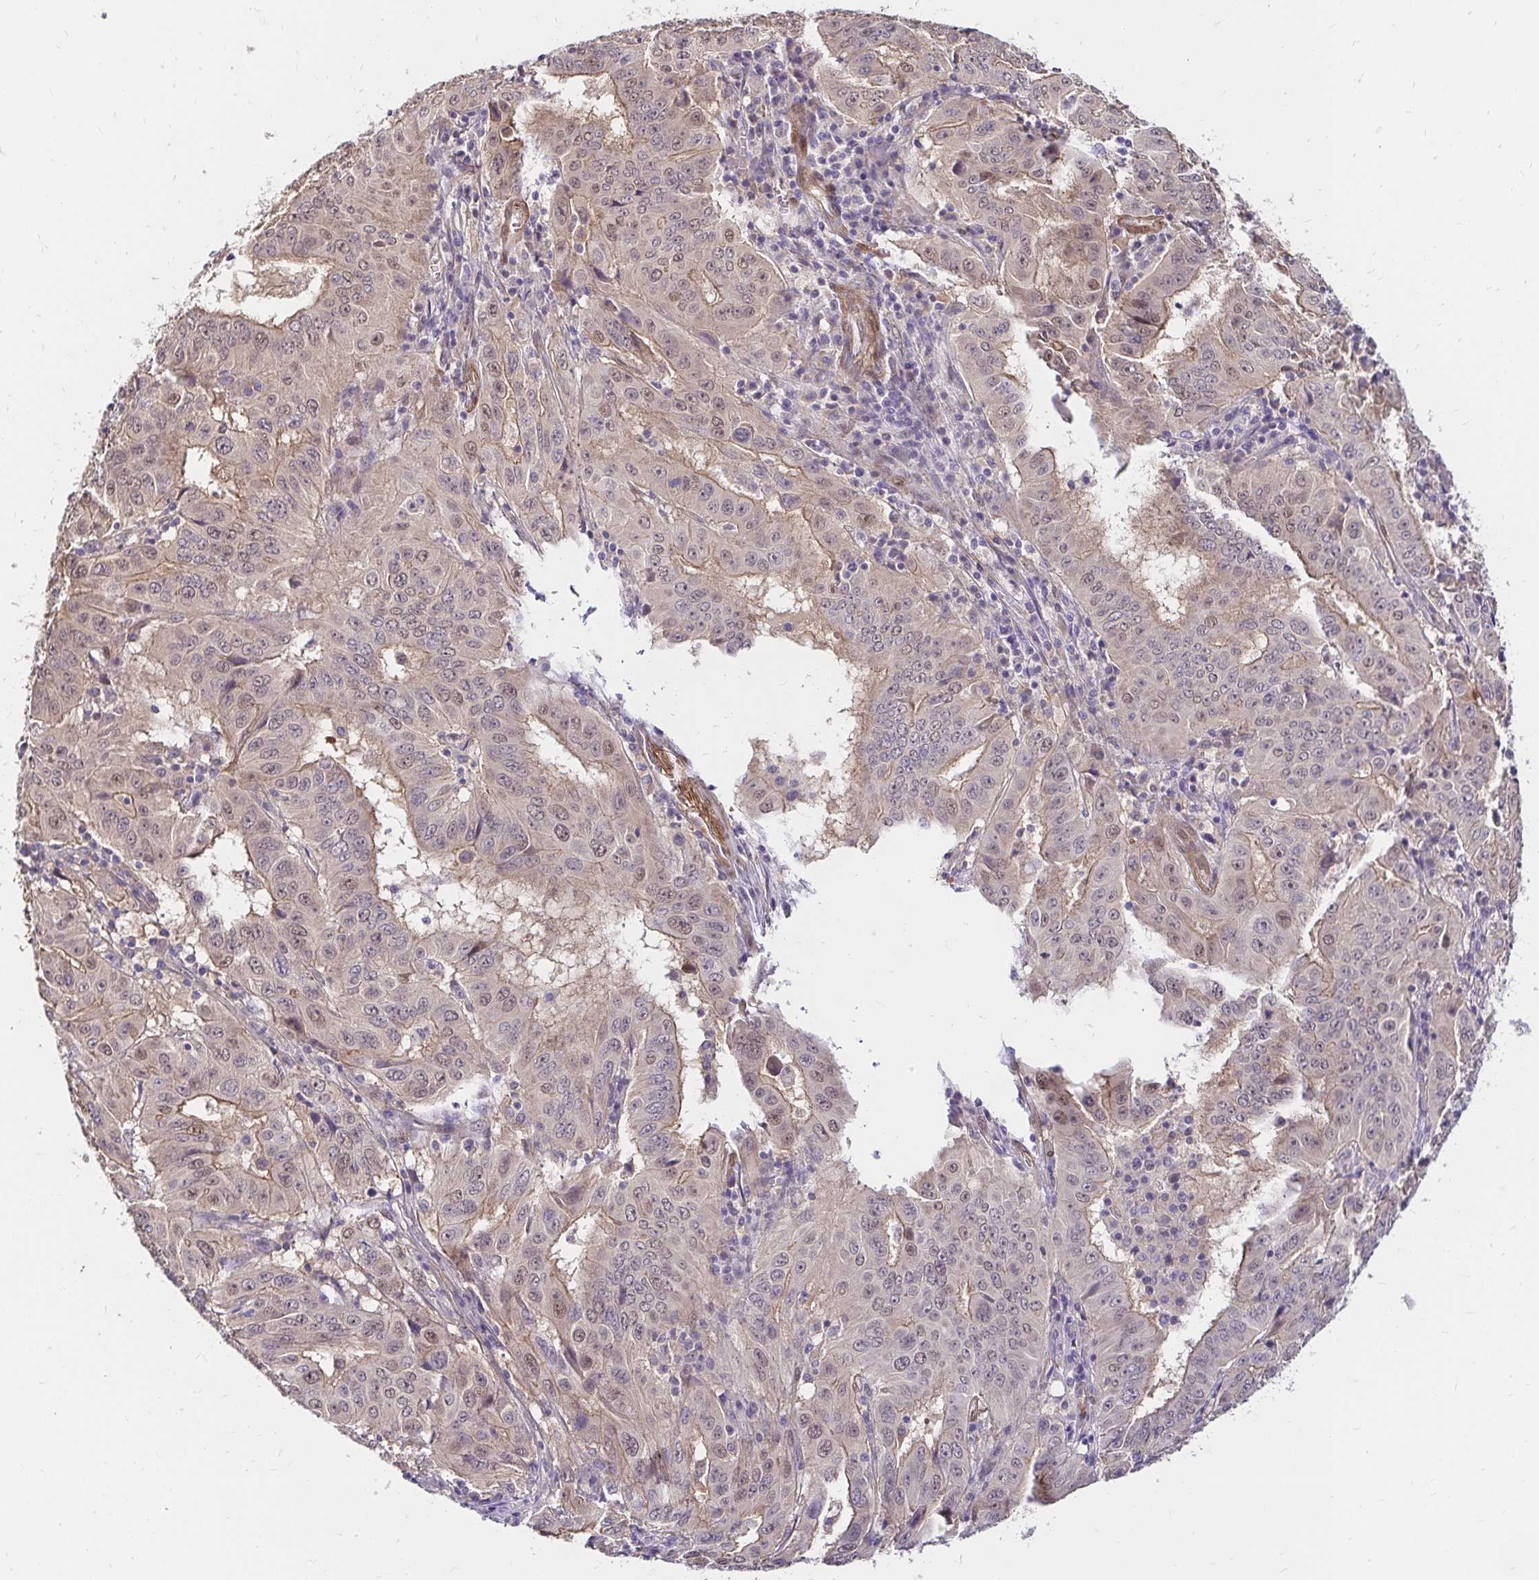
{"staining": {"intensity": "weak", "quantity": "25%-75%", "location": "cytoplasmic/membranous"}, "tissue": "pancreatic cancer", "cell_type": "Tumor cells", "image_type": "cancer", "snomed": [{"axis": "morphology", "description": "Adenocarcinoma, NOS"}, {"axis": "topography", "description": "Pancreas"}], "caption": "Immunohistochemistry photomicrograph of pancreatic cancer (adenocarcinoma) stained for a protein (brown), which exhibits low levels of weak cytoplasmic/membranous expression in about 25%-75% of tumor cells.", "gene": "YAP1", "patient": {"sex": "male", "age": 63}}